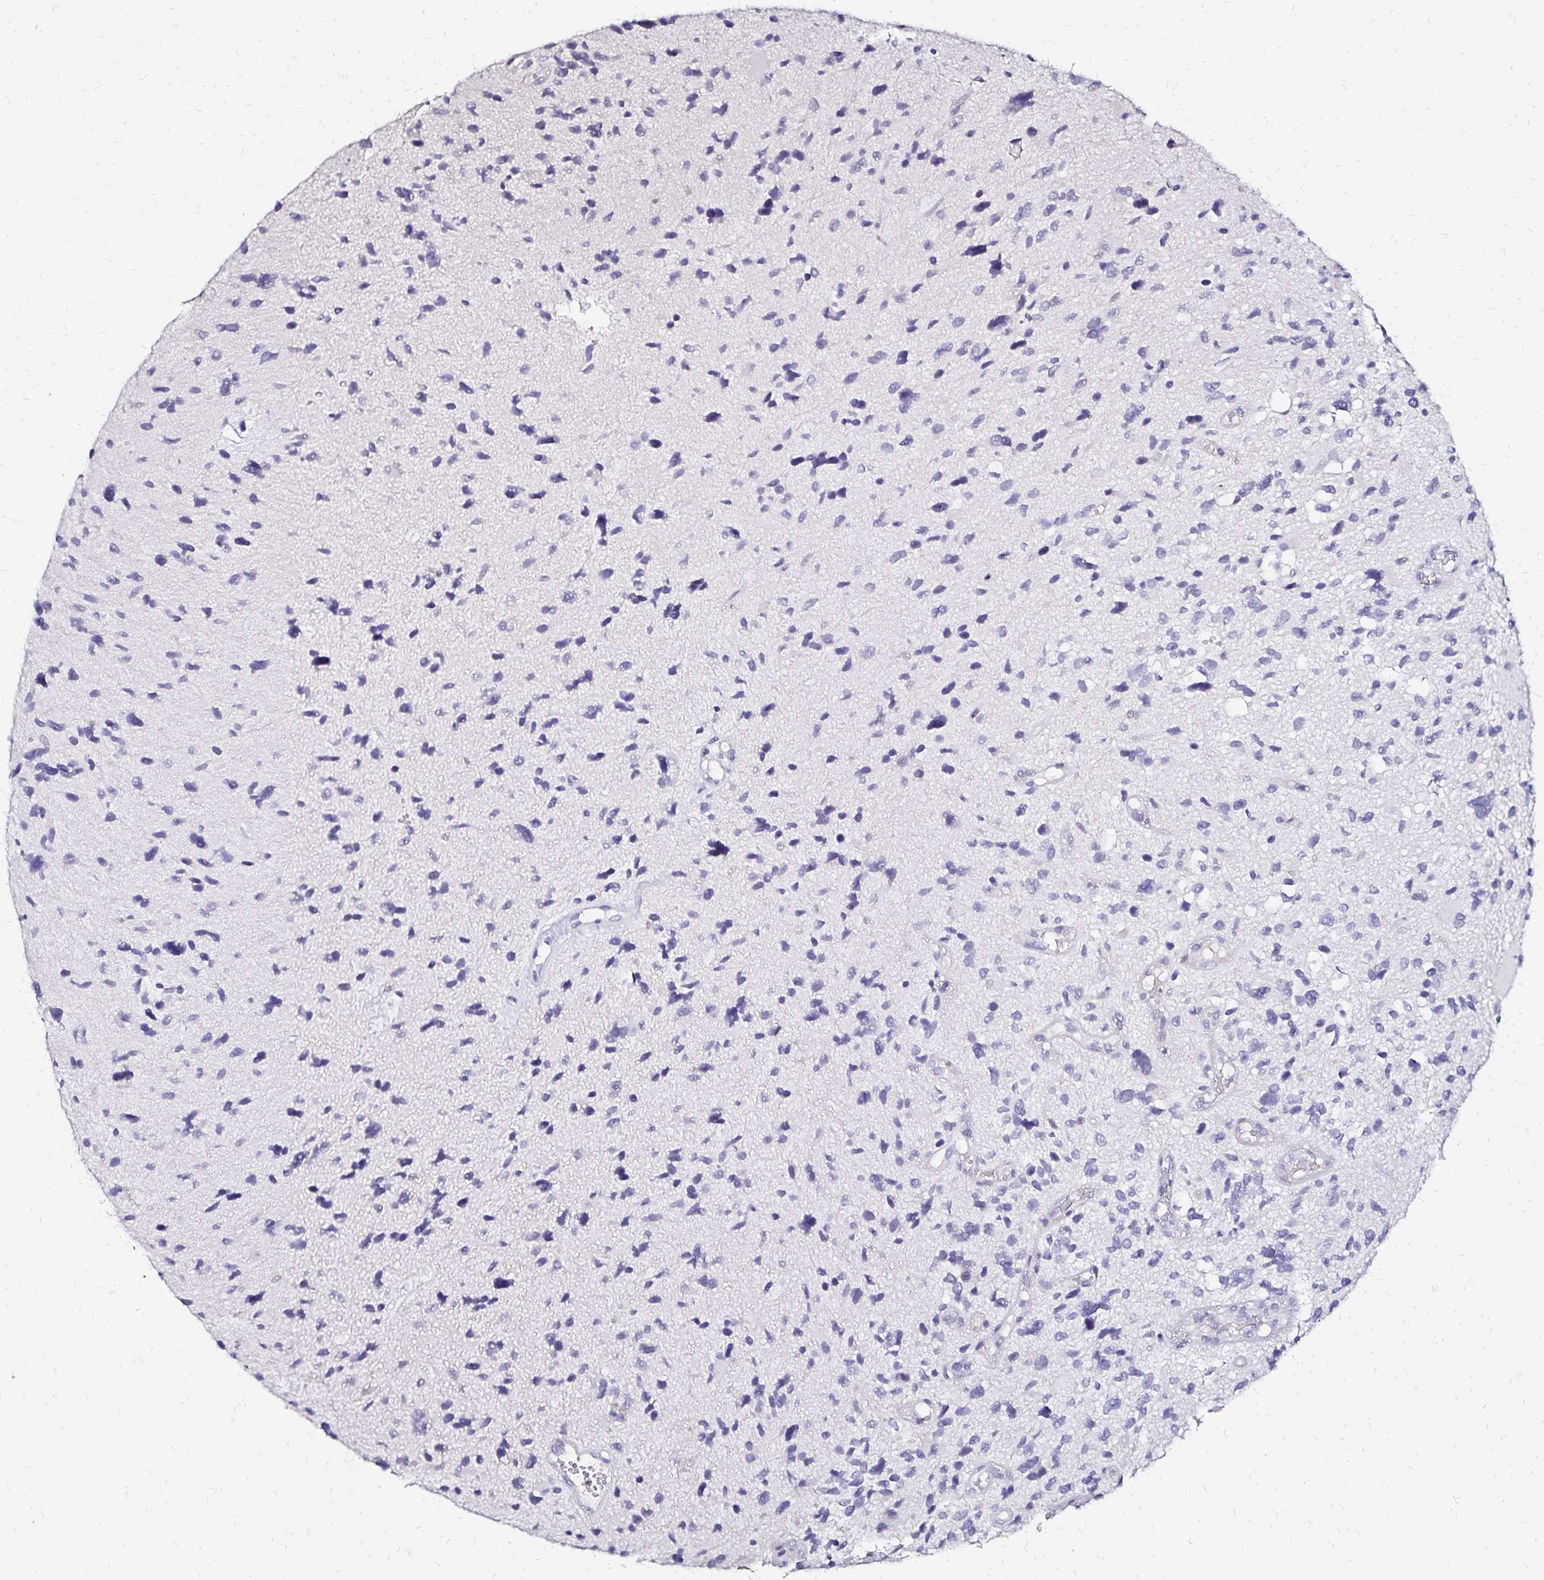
{"staining": {"intensity": "negative", "quantity": "none", "location": "none"}, "tissue": "glioma", "cell_type": "Tumor cells", "image_type": "cancer", "snomed": [{"axis": "morphology", "description": "Glioma, malignant, High grade"}, {"axis": "topography", "description": "Brain"}], "caption": "High-grade glioma (malignant) stained for a protein using immunohistochemistry (IHC) shows no staining tumor cells.", "gene": "SLC5A1", "patient": {"sex": "female", "age": 11}}